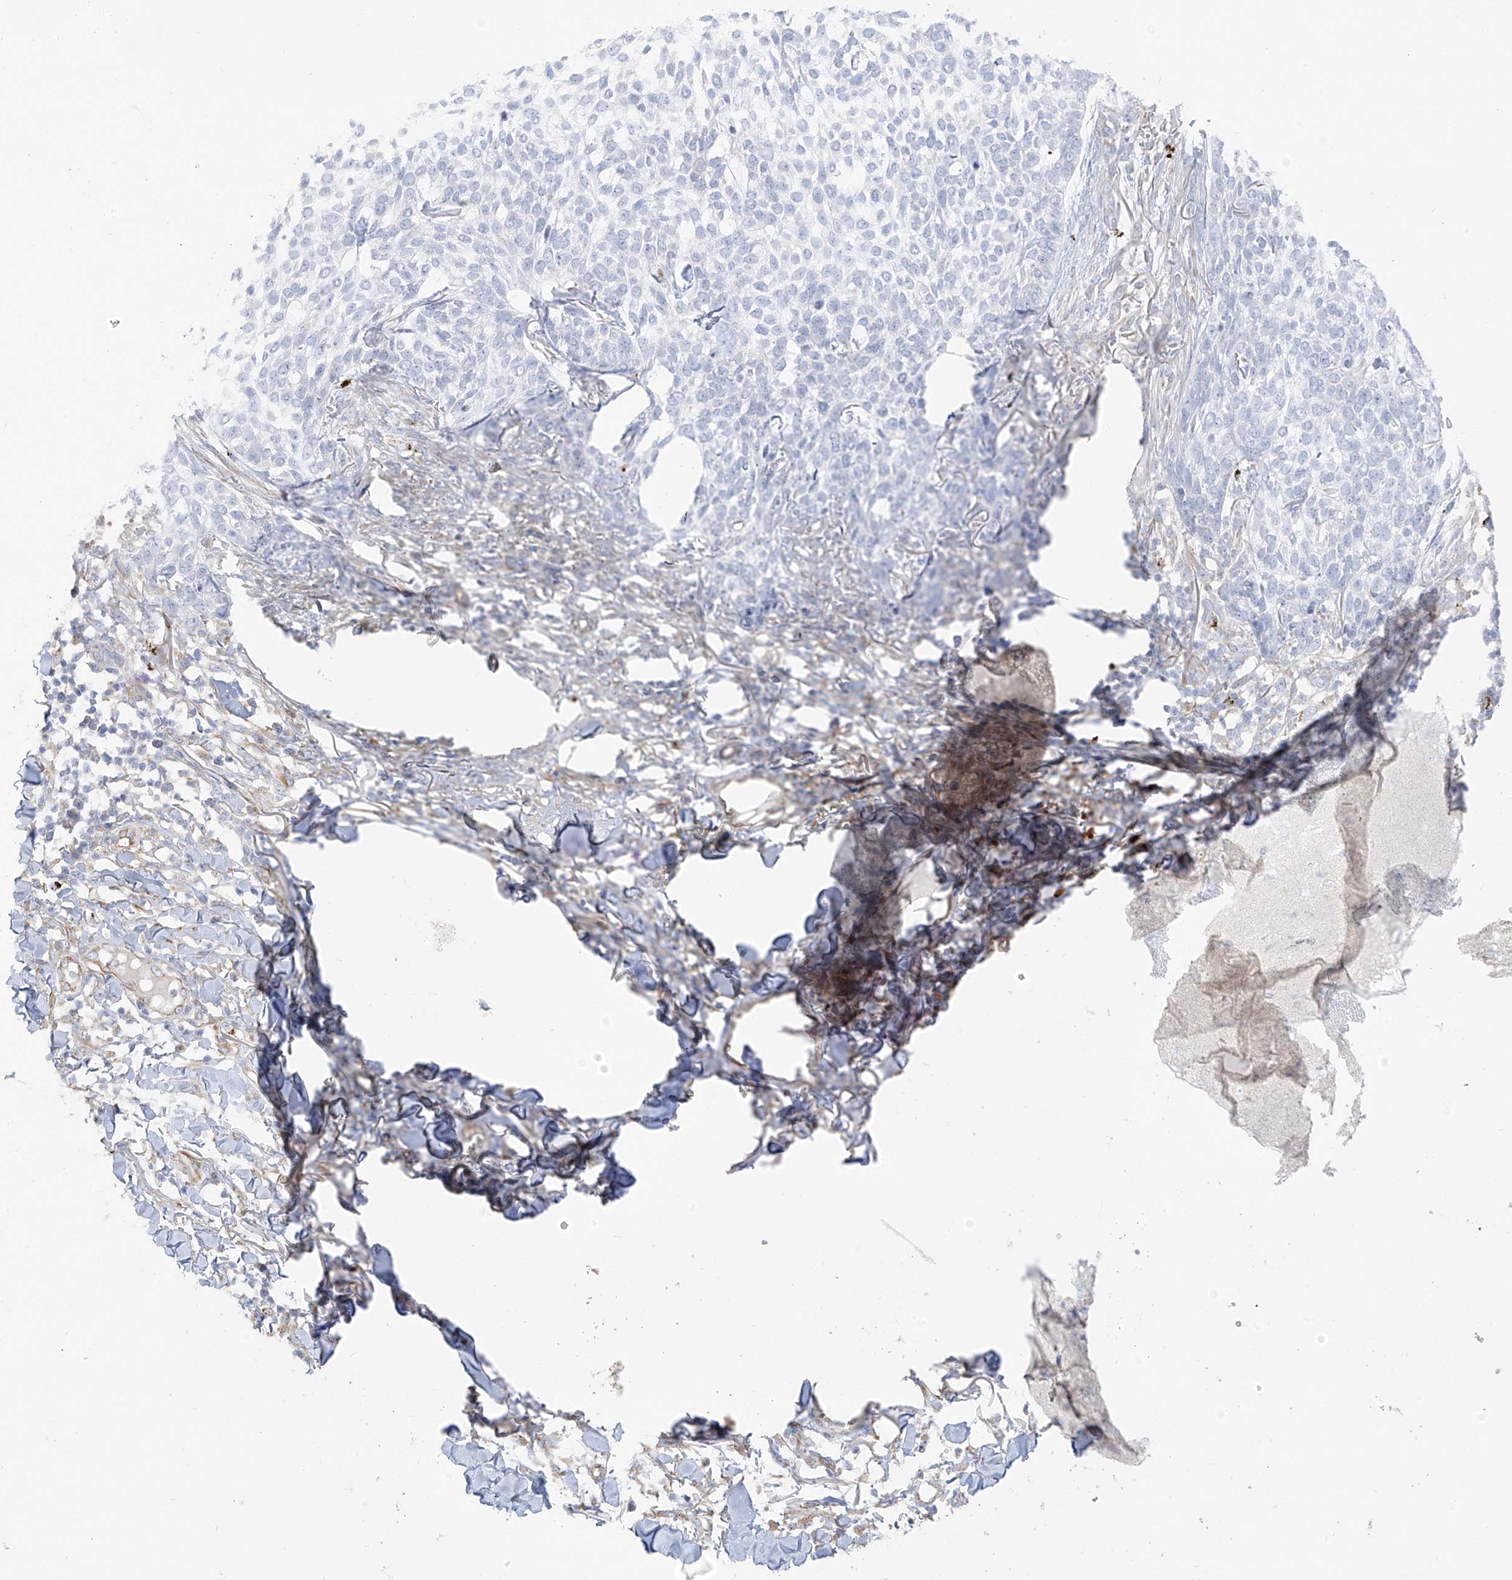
{"staining": {"intensity": "negative", "quantity": "none", "location": "none"}, "tissue": "skin cancer", "cell_type": "Tumor cells", "image_type": "cancer", "snomed": [{"axis": "morphology", "description": "Basal cell carcinoma"}, {"axis": "topography", "description": "Skin"}], "caption": "The histopathology image shows no significant expression in tumor cells of basal cell carcinoma (skin).", "gene": "TAL2", "patient": {"sex": "female", "age": 64}}